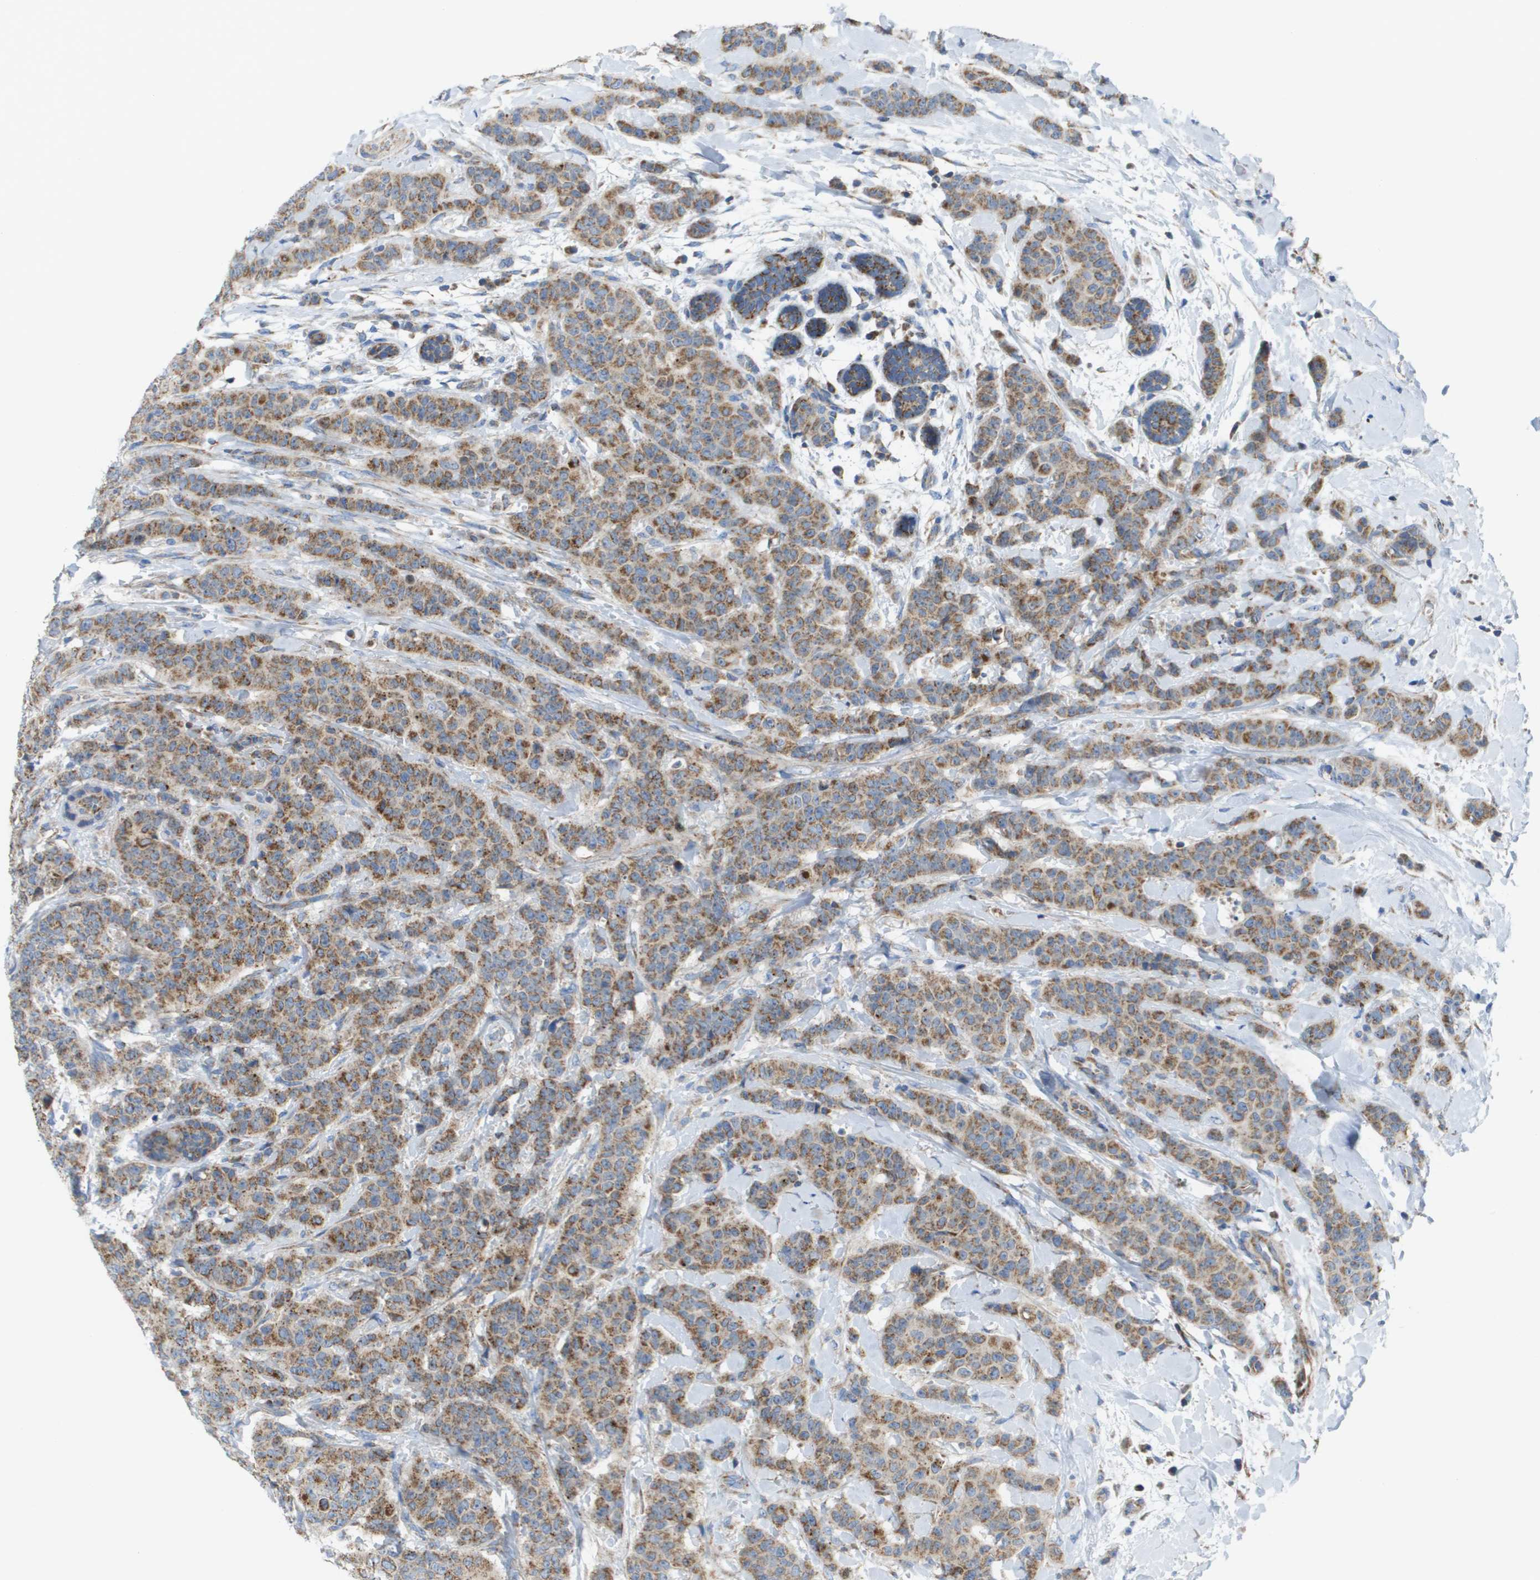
{"staining": {"intensity": "moderate", "quantity": ">75%", "location": "cytoplasmic/membranous"}, "tissue": "breast cancer", "cell_type": "Tumor cells", "image_type": "cancer", "snomed": [{"axis": "morphology", "description": "Normal tissue, NOS"}, {"axis": "morphology", "description": "Duct carcinoma"}, {"axis": "topography", "description": "Breast"}], "caption": "Human intraductal carcinoma (breast) stained with a protein marker reveals moderate staining in tumor cells.", "gene": "FIS1", "patient": {"sex": "female", "age": 40}}